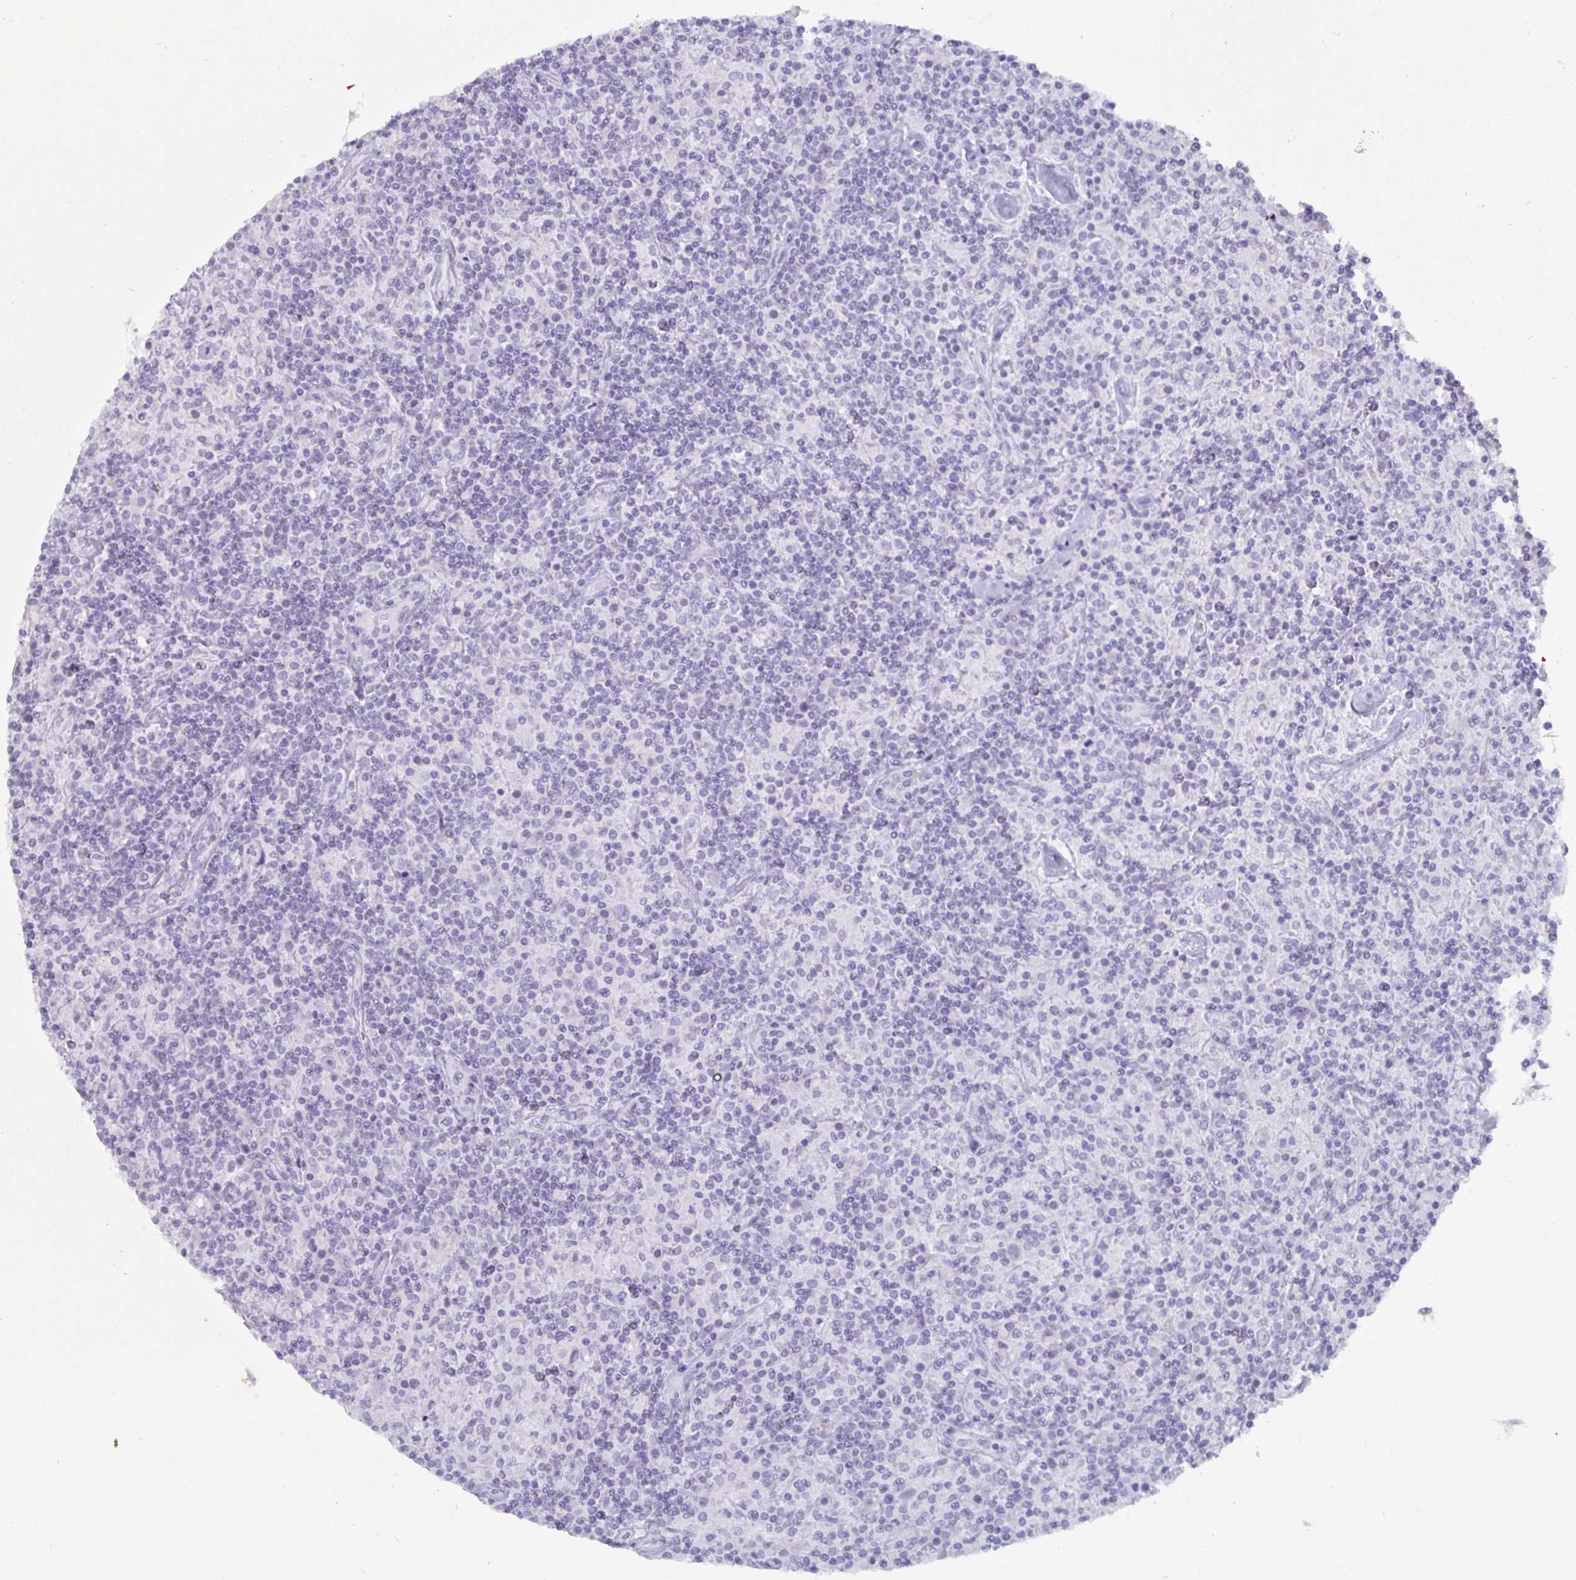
{"staining": {"intensity": "negative", "quantity": "none", "location": "none"}, "tissue": "lymphoma", "cell_type": "Tumor cells", "image_type": "cancer", "snomed": [{"axis": "morphology", "description": "Hodgkin's disease, NOS"}, {"axis": "topography", "description": "Lymph node"}], "caption": "This is an immunohistochemistry (IHC) histopathology image of human lymphoma. There is no expression in tumor cells.", "gene": "ENPP1", "patient": {"sex": "male", "age": 70}}